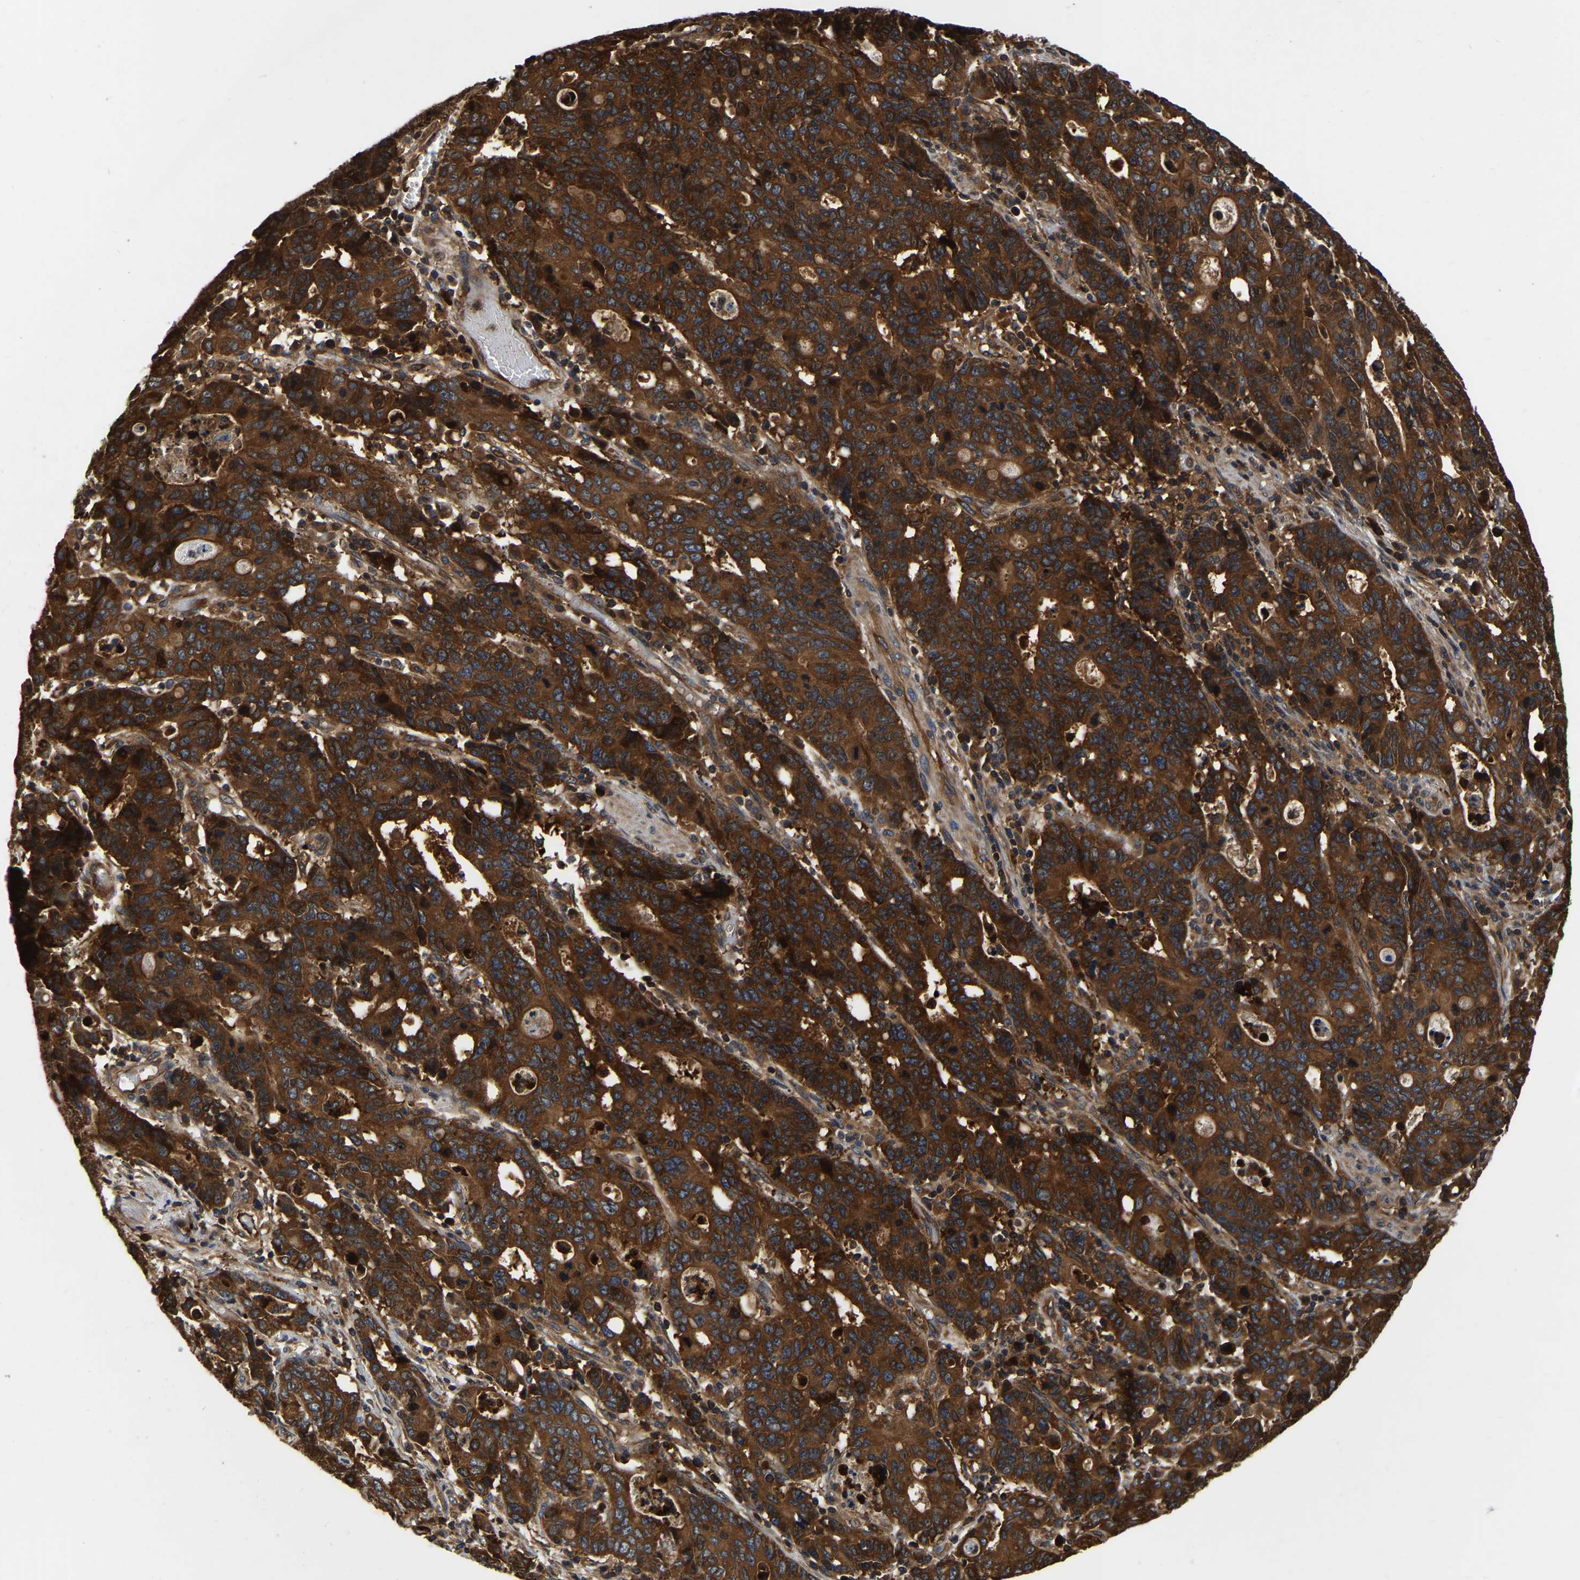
{"staining": {"intensity": "strong", "quantity": ">75%", "location": "cytoplasmic/membranous"}, "tissue": "stomach cancer", "cell_type": "Tumor cells", "image_type": "cancer", "snomed": [{"axis": "morphology", "description": "Adenocarcinoma, NOS"}, {"axis": "topography", "description": "Stomach, upper"}], "caption": "This histopathology image shows immunohistochemistry staining of stomach cancer (adenocarcinoma), with high strong cytoplasmic/membranous staining in approximately >75% of tumor cells.", "gene": "GARS1", "patient": {"sex": "male", "age": 69}}